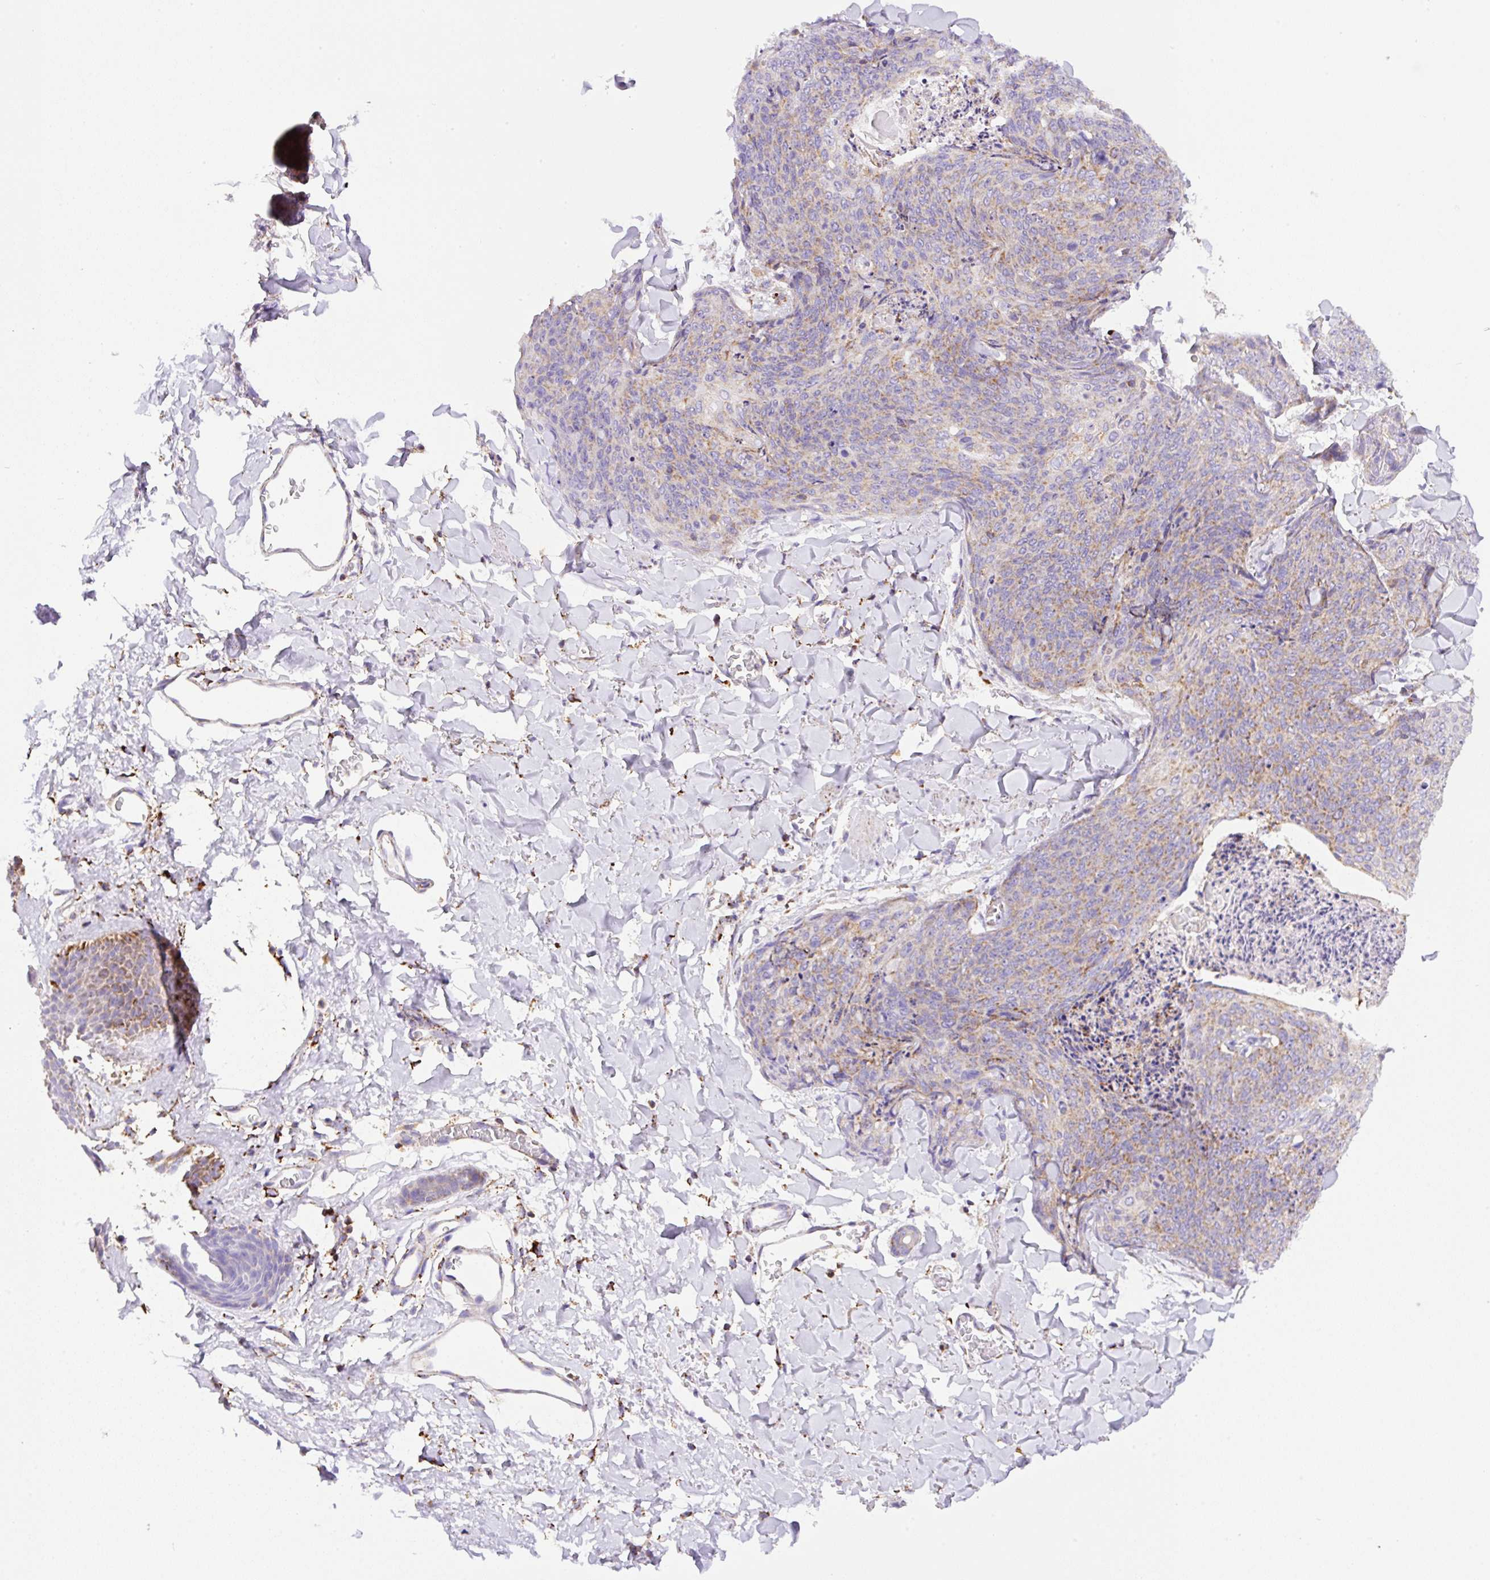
{"staining": {"intensity": "weak", "quantity": "25%-75%", "location": "cytoplasmic/membranous"}, "tissue": "skin cancer", "cell_type": "Tumor cells", "image_type": "cancer", "snomed": [{"axis": "morphology", "description": "Squamous cell carcinoma, NOS"}, {"axis": "topography", "description": "Skin"}, {"axis": "topography", "description": "Vulva"}], "caption": "Protein staining shows weak cytoplasmic/membranous staining in about 25%-75% of tumor cells in skin squamous cell carcinoma.", "gene": "NF1", "patient": {"sex": "female", "age": 85}}